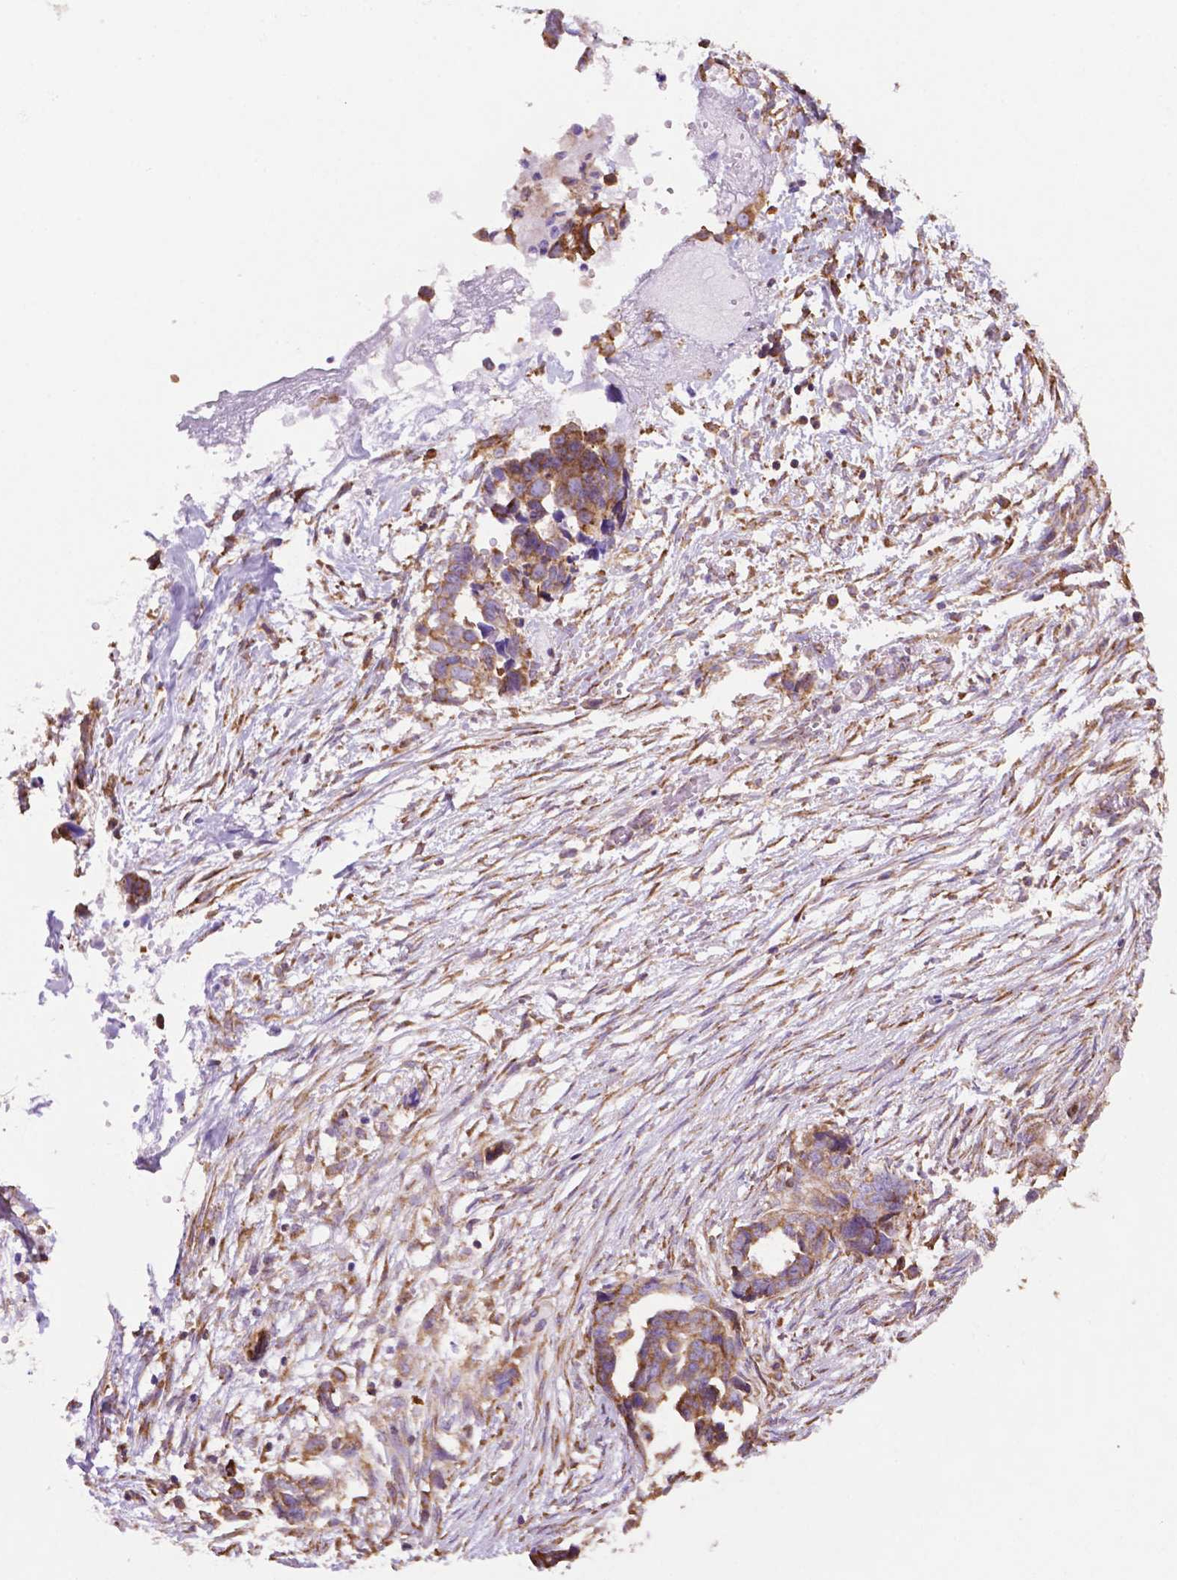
{"staining": {"intensity": "weak", "quantity": ">75%", "location": "cytoplasmic/membranous"}, "tissue": "ovarian cancer", "cell_type": "Tumor cells", "image_type": "cancer", "snomed": [{"axis": "morphology", "description": "Cystadenocarcinoma, serous, NOS"}, {"axis": "topography", "description": "Ovary"}], "caption": "Tumor cells show low levels of weak cytoplasmic/membranous staining in about >75% of cells in human serous cystadenocarcinoma (ovarian).", "gene": "RPL29", "patient": {"sex": "female", "age": 69}}